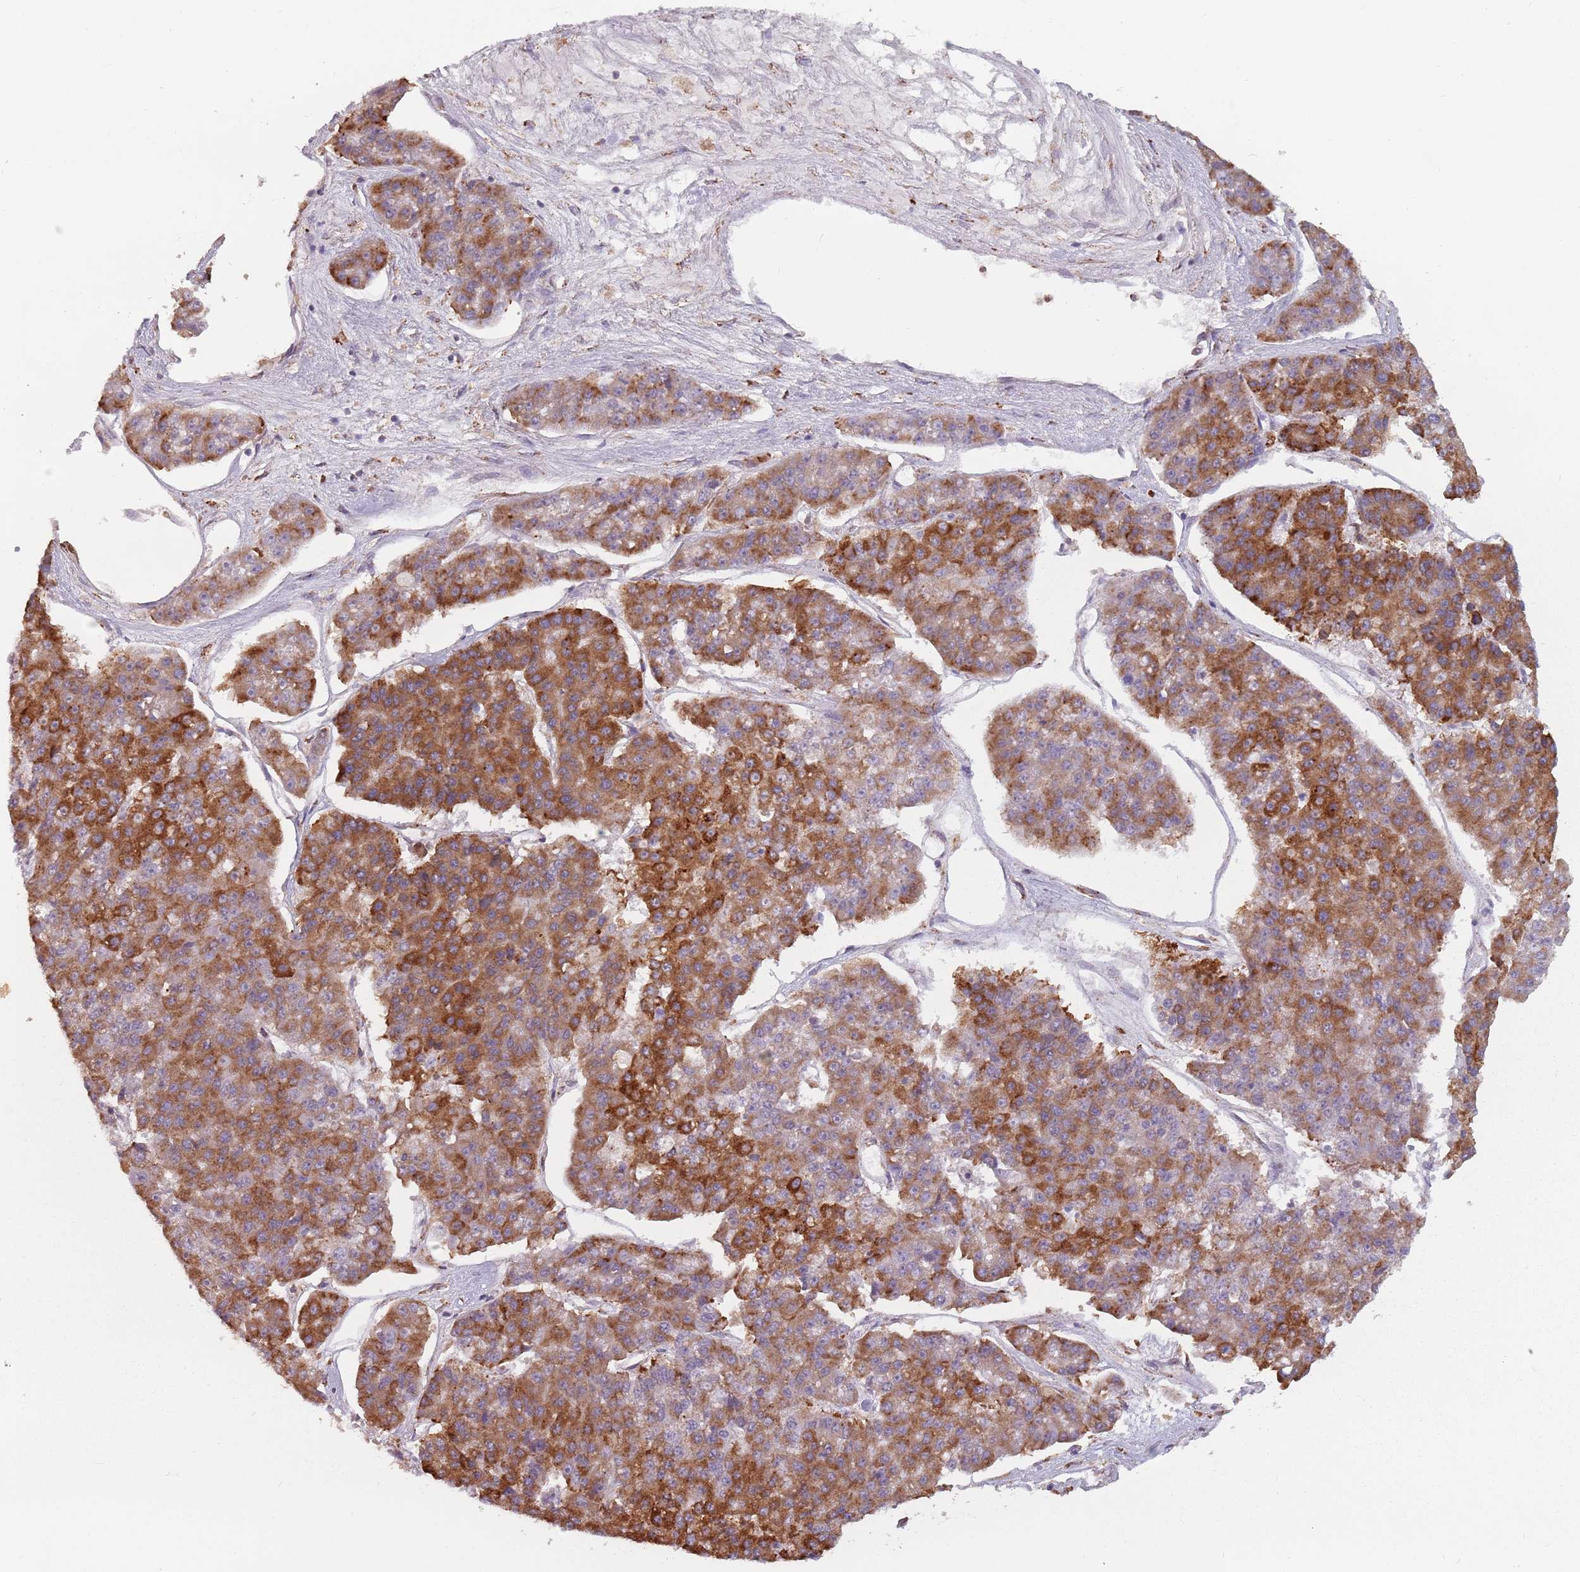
{"staining": {"intensity": "moderate", "quantity": ">75%", "location": "cytoplasmic/membranous"}, "tissue": "pancreatic cancer", "cell_type": "Tumor cells", "image_type": "cancer", "snomed": [{"axis": "morphology", "description": "Adenocarcinoma, NOS"}, {"axis": "topography", "description": "Pancreas"}], "caption": "The immunohistochemical stain highlights moderate cytoplasmic/membranous positivity in tumor cells of pancreatic adenocarcinoma tissue.", "gene": "RPS9", "patient": {"sex": "male", "age": 50}}